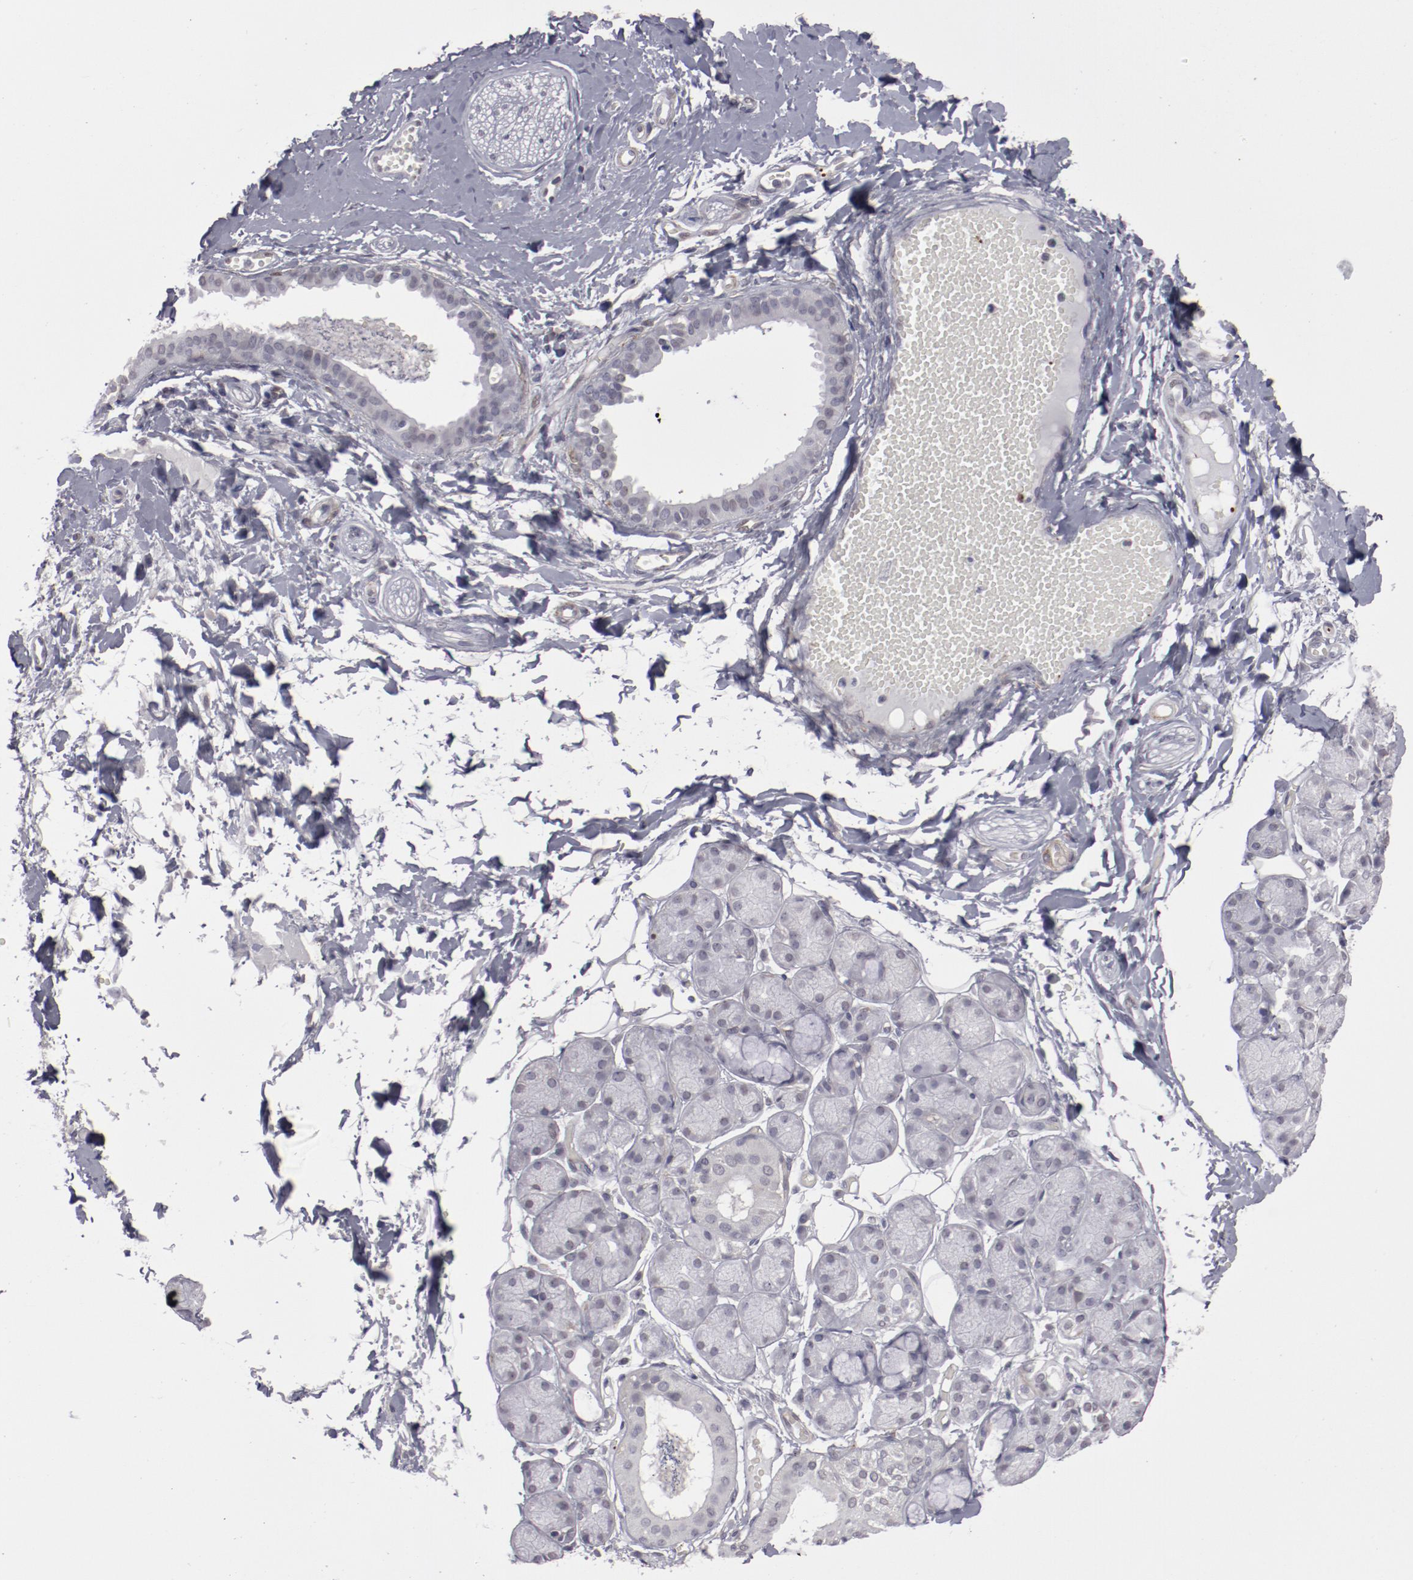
{"staining": {"intensity": "negative", "quantity": "none", "location": "none"}, "tissue": "salivary gland", "cell_type": "Glandular cells", "image_type": "normal", "snomed": [{"axis": "morphology", "description": "Normal tissue, NOS"}, {"axis": "topography", "description": "Skeletal muscle"}, {"axis": "topography", "description": "Oral tissue"}, {"axis": "topography", "description": "Salivary gland"}, {"axis": "topography", "description": "Peripheral nerve tissue"}], "caption": "IHC histopathology image of normal human salivary gland stained for a protein (brown), which displays no expression in glandular cells.", "gene": "LEF1", "patient": {"sex": "male", "age": 54}}